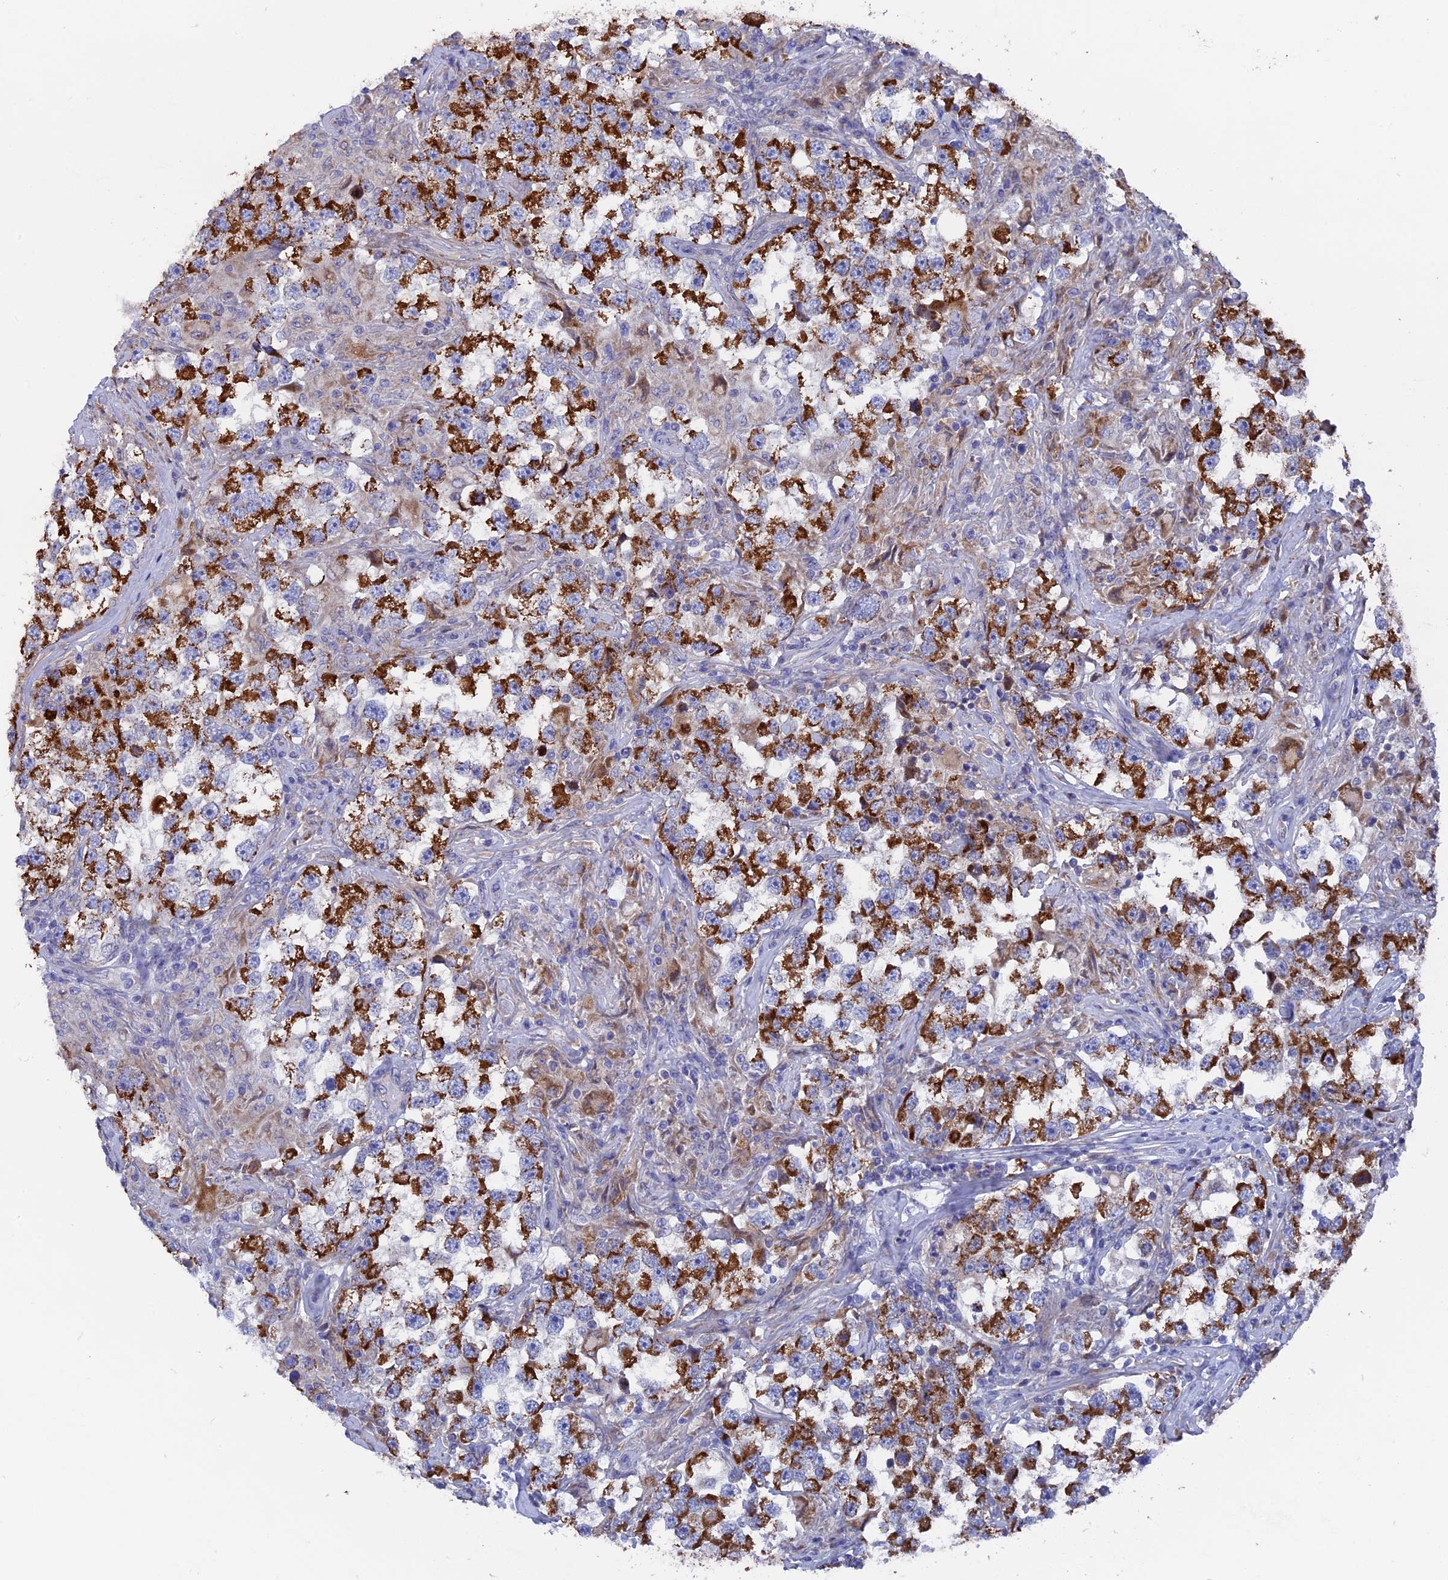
{"staining": {"intensity": "strong", "quantity": ">75%", "location": "cytoplasmic/membranous"}, "tissue": "testis cancer", "cell_type": "Tumor cells", "image_type": "cancer", "snomed": [{"axis": "morphology", "description": "Seminoma, NOS"}, {"axis": "topography", "description": "Testis"}], "caption": "Immunohistochemistry (IHC) micrograph of neoplastic tissue: human testis cancer stained using immunohistochemistry shows high levels of strong protein expression localized specifically in the cytoplasmic/membranous of tumor cells, appearing as a cytoplasmic/membranous brown color.", "gene": "AK4", "patient": {"sex": "male", "age": 46}}